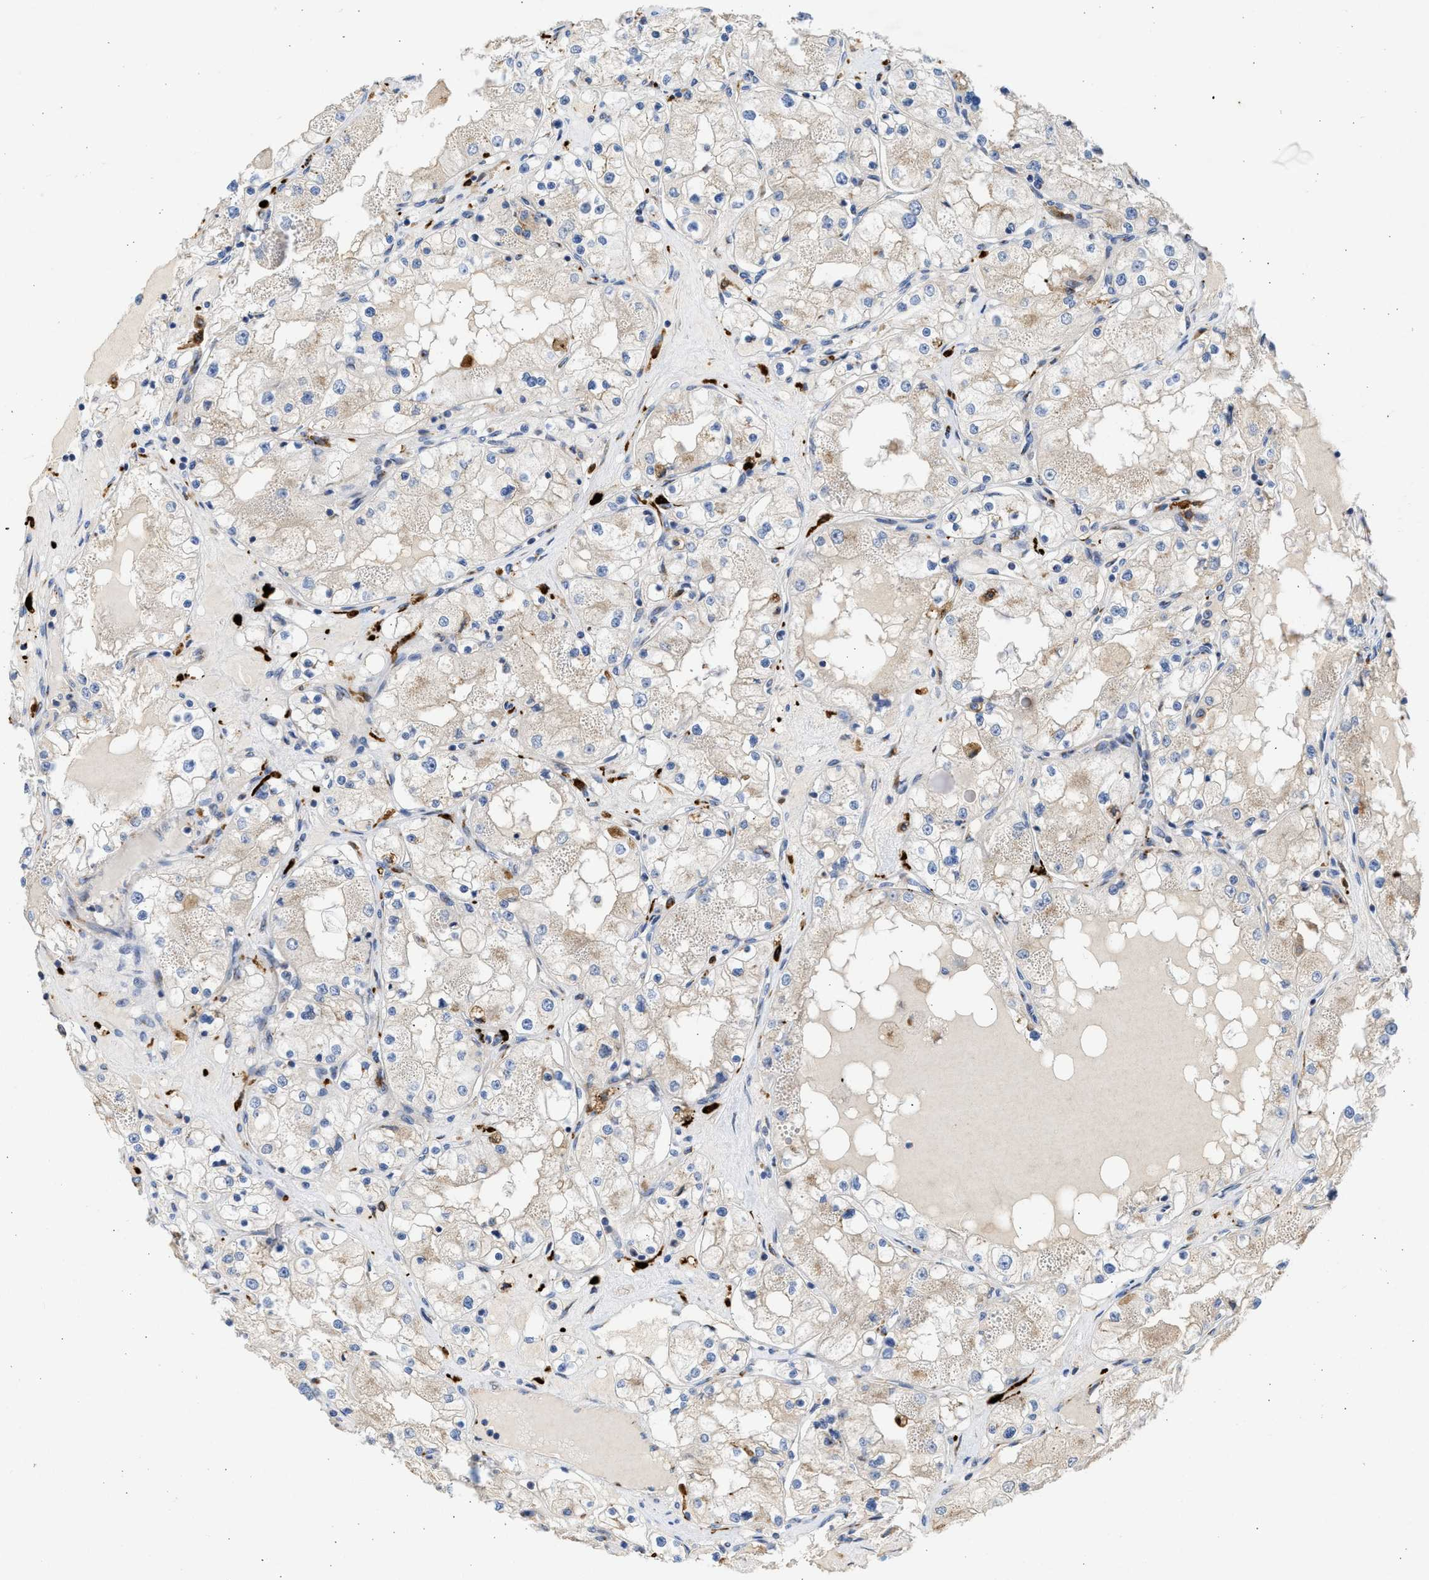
{"staining": {"intensity": "negative", "quantity": "none", "location": "none"}, "tissue": "renal cancer", "cell_type": "Tumor cells", "image_type": "cancer", "snomed": [{"axis": "morphology", "description": "Adenocarcinoma, NOS"}, {"axis": "topography", "description": "Kidney"}], "caption": "The photomicrograph shows no staining of tumor cells in renal cancer (adenocarcinoma).", "gene": "IPO8", "patient": {"sex": "male", "age": 68}}